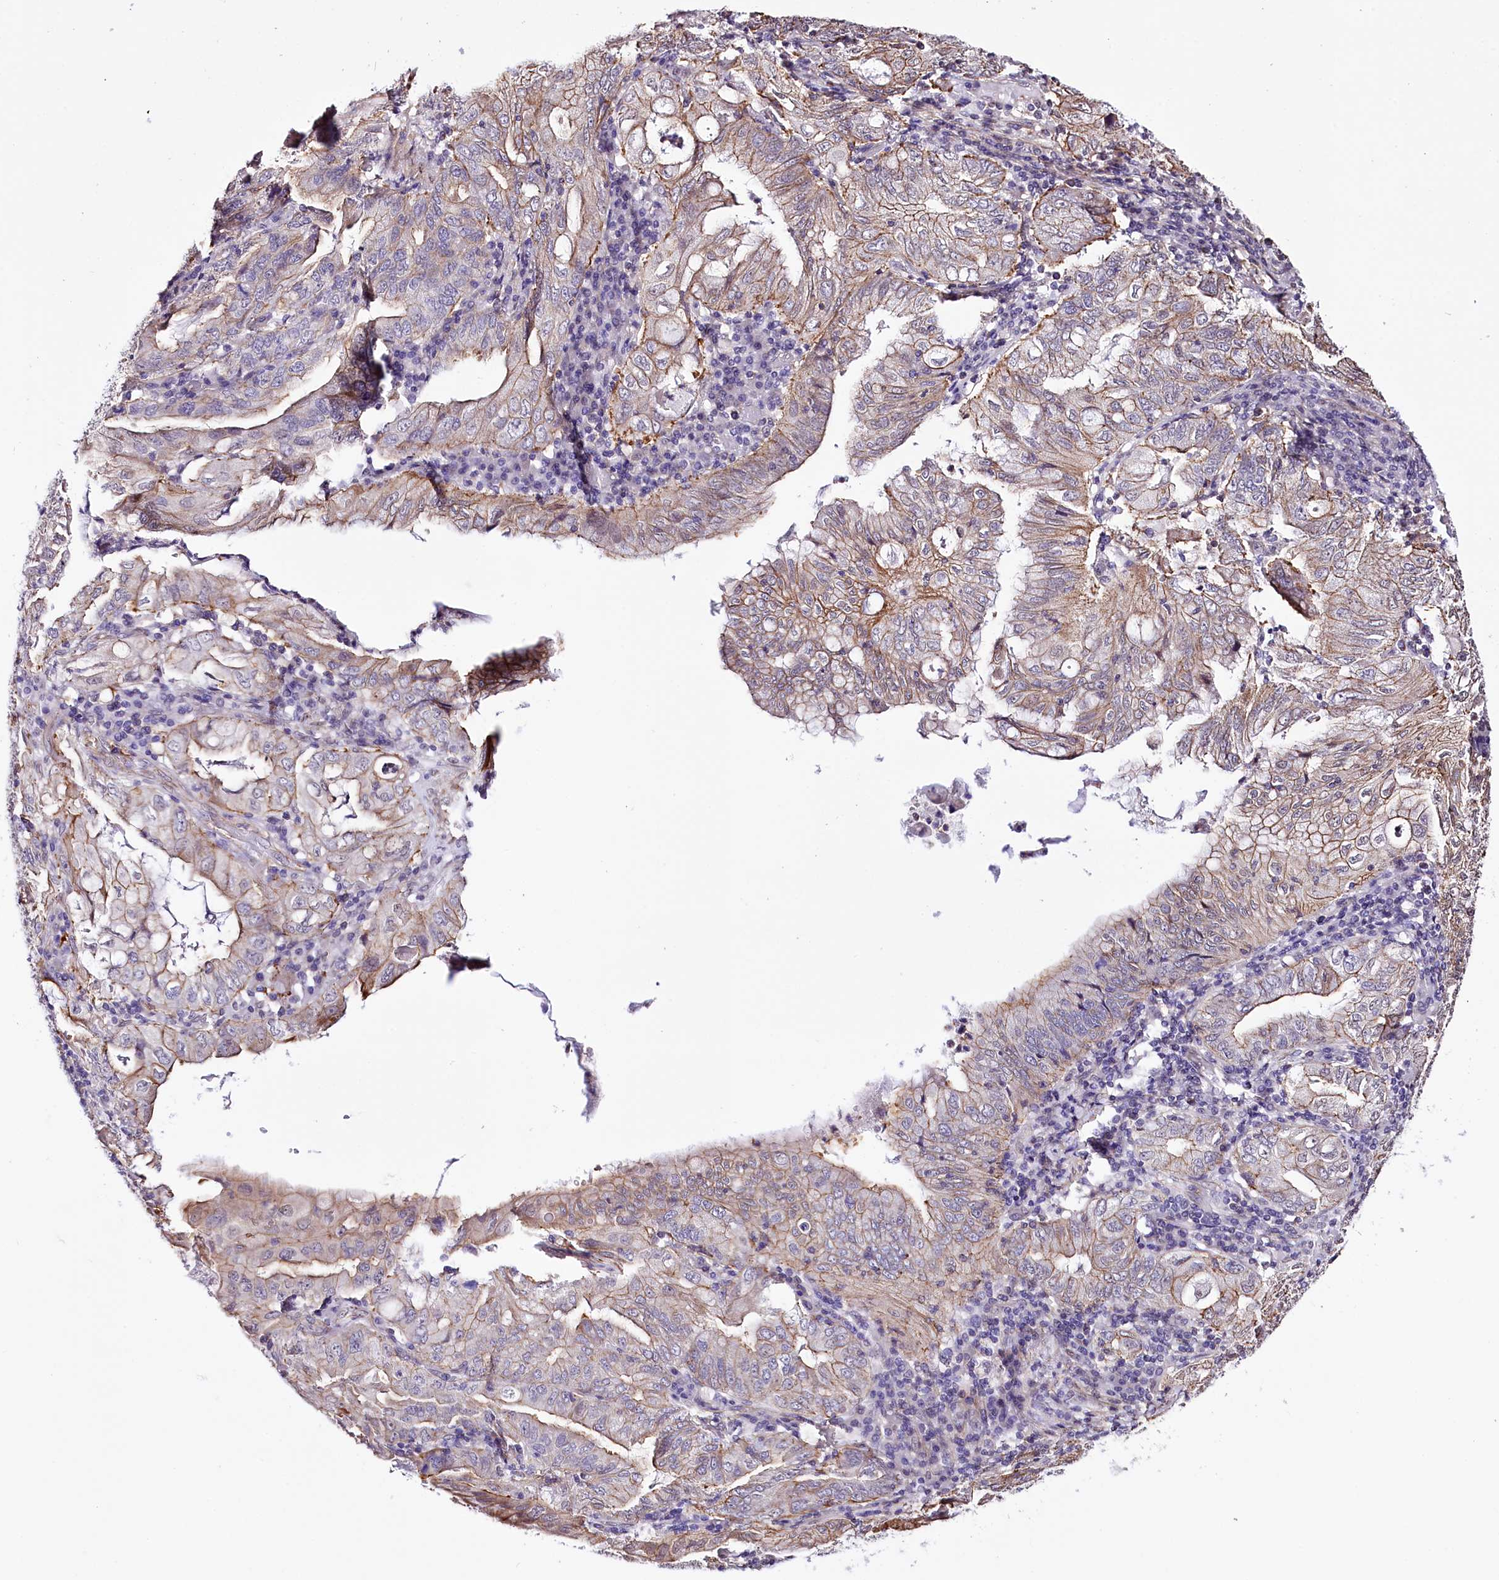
{"staining": {"intensity": "weak", "quantity": ">75%", "location": "cytoplasmic/membranous"}, "tissue": "stomach cancer", "cell_type": "Tumor cells", "image_type": "cancer", "snomed": [{"axis": "morphology", "description": "Normal tissue, NOS"}, {"axis": "morphology", "description": "Adenocarcinoma, NOS"}, {"axis": "topography", "description": "Esophagus"}, {"axis": "topography", "description": "Stomach, upper"}, {"axis": "topography", "description": "Peripheral nerve tissue"}], "caption": "A micrograph of human stomach adenocarcinoma stained for a protein shows weak cytoplasmic/membranous brown staining in tumor cells.", "gene": "ST7", "patient": {"sex": "male", "age": 62}}